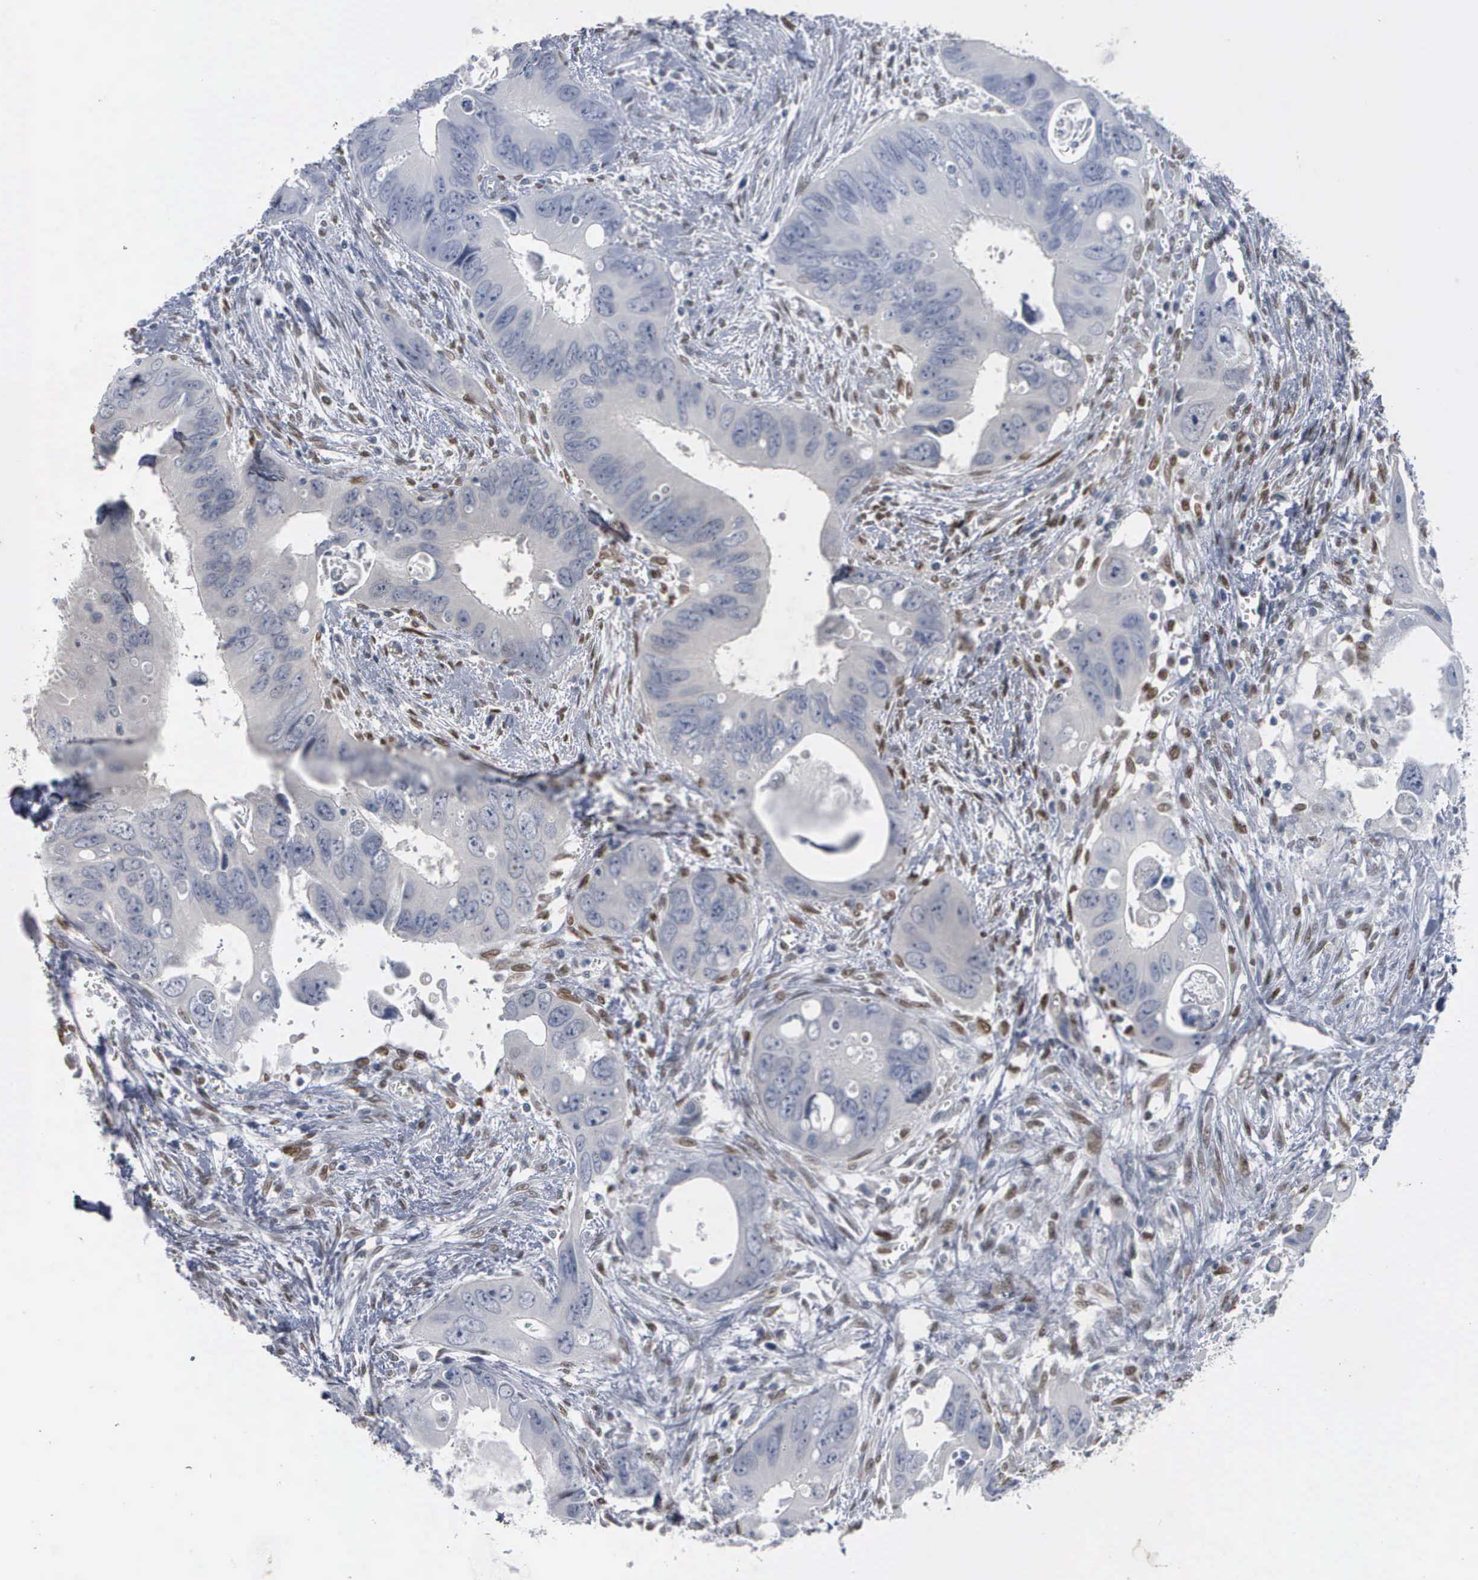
{"staining": {"intensity": "negative", "quantity": "none", "location": "none"}, "tissue": "colorectal cancer", "cell_type": "Tumor cells", "image_type": "cancer", "snomed": [{"axis": "morphology", "description": "Adenocarcinoma, NOS"}, {"axis": "topography", "description": "Rectum"}], "caption": "Colorectal adenocarcinoma stained for a protein using immunohistochemistry (IHC) exhibits no staining tumor cells.", "gene": "FGF2", "patient": {"sex": "male", "age": 70}}